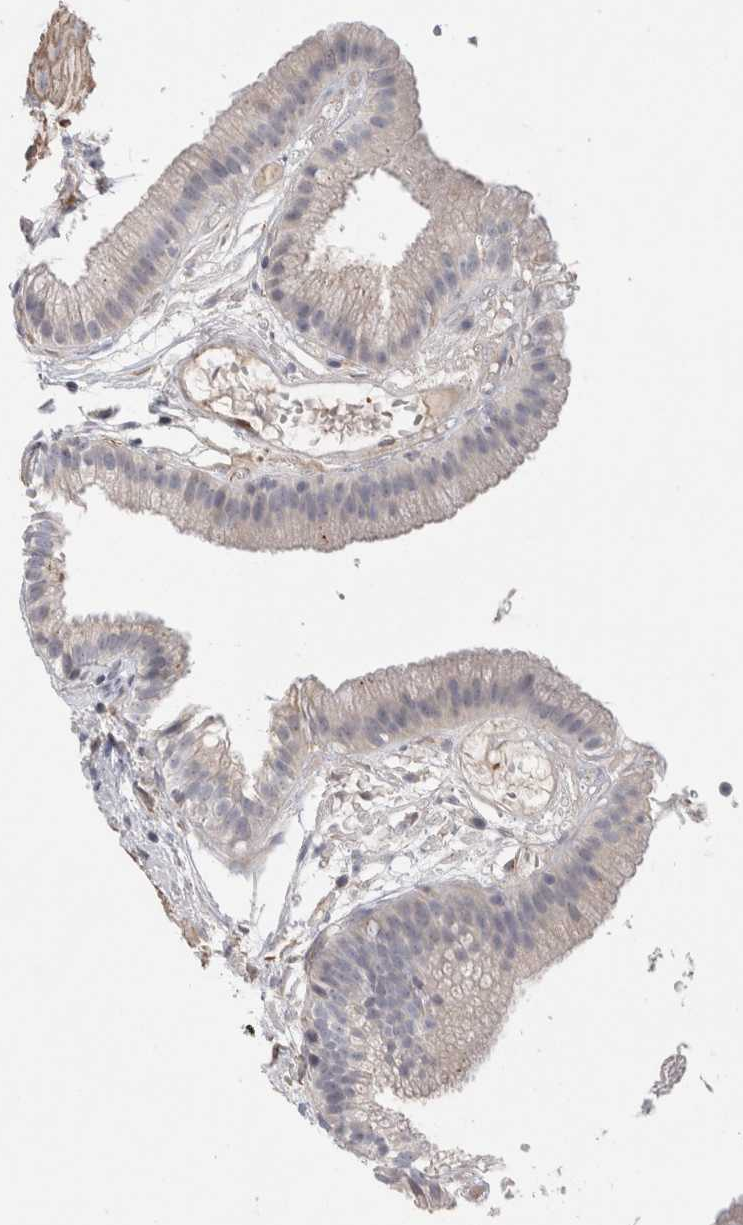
{"staining": {"intensity": "strong", "quantity": "25%-75%", "location": "cytoplasmic/membranous"}, "tissue": "gallbladder", "cell_type": "Glandular cells", "image_type": "normal", "snomed": [{"axis": "morphology", "description": "Normal tissue, NOS"}, {"axis": "topography", "description": "Gallbladder"}], "caption": "A high-resolution micrograph shows immunohistochemistry (IHC) staining of unremarkable gallbladder, which demonstrates strong cytoplasmic/membranous expression in about 25%-75% of glandular cells. (Stains: DAB (3,3'-diaminobenzidine) in brown, nuclei in blue, Microscopy: brightfield microscopy at high magnification).", "gene": "ANKMY1", "patient": {"sex": "female", "age": 26}}